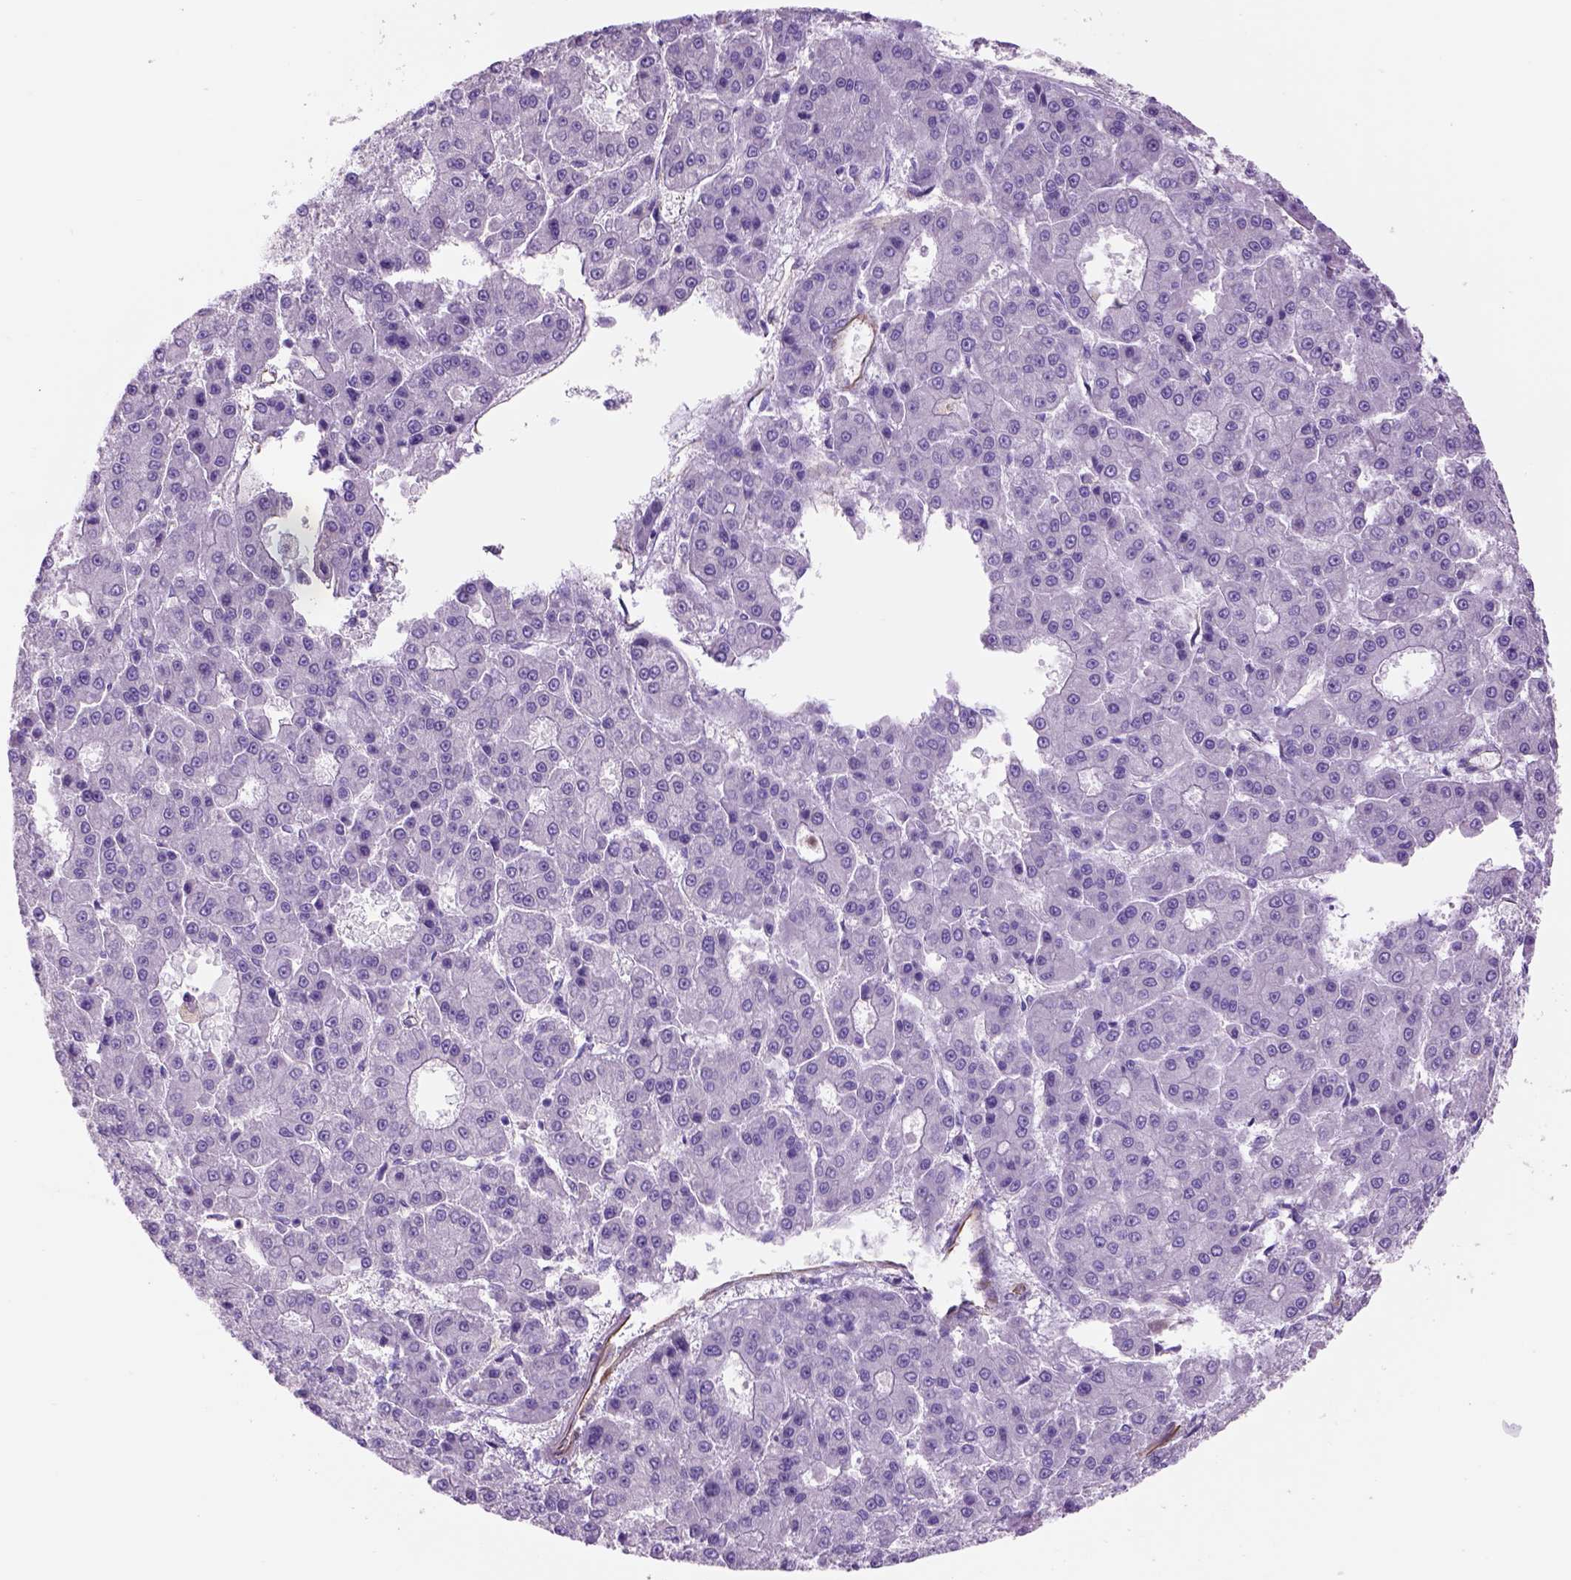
{"staining": {"intensity": "negative", "quantity": "none", "location": "none"}, "tissue": "liver cancer", "cell_type": "Tumor cells", "image_type": "cancer", "snomed": [{"axis": "morphology", "description": "Carcinoma, Hepatocellular, NOS"}, {"axis": "topography", "description": "Liver"}], "caption": "Histopathology image shows no significant protein staining in tumor cells of hepatocellular carcinoma (liver).", "gene": "ZZZ3", "patient": {"sex": "male", "age": 70}}